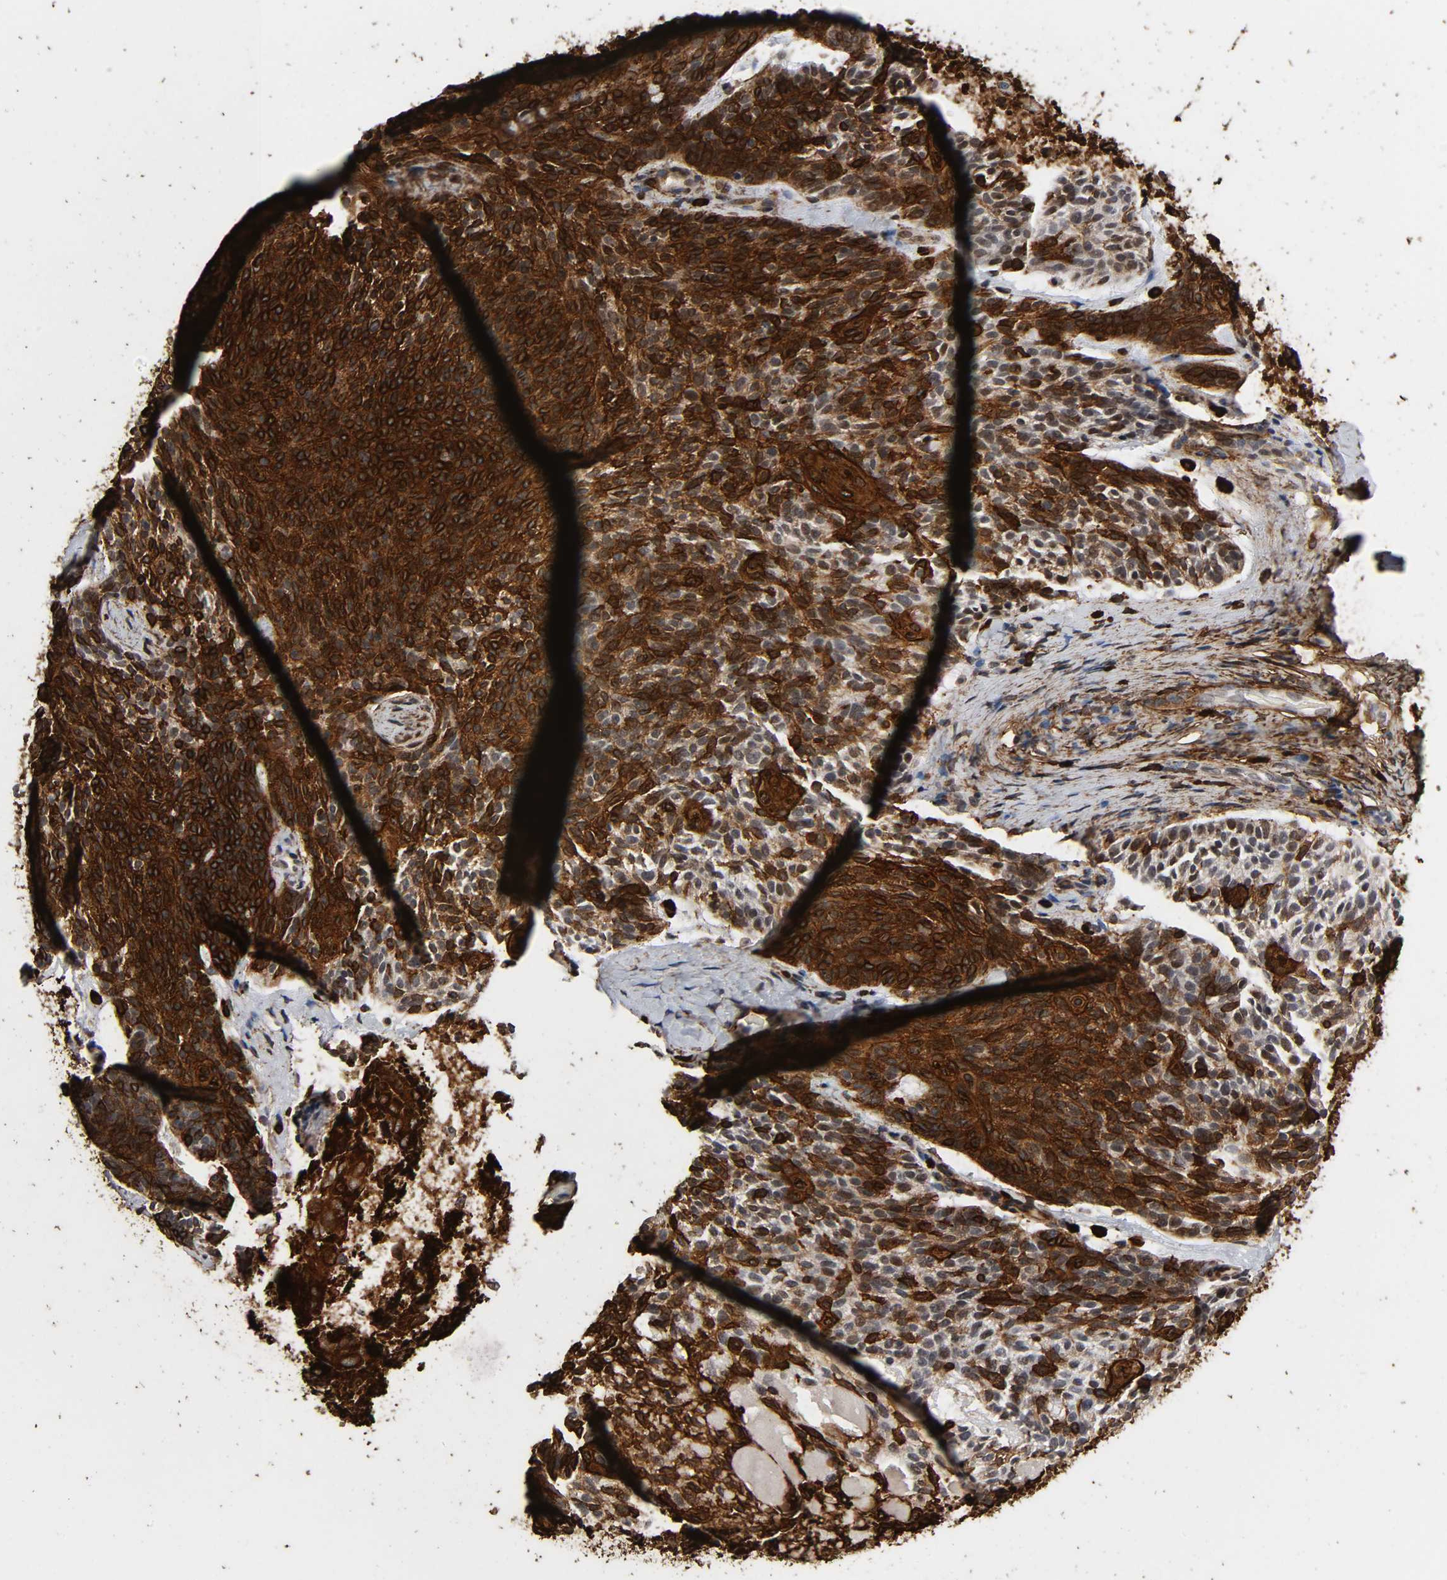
{"staining": {"intensity": "strong", "quantity": ">75%", "location": "cytoplasmic/membranous"}, "tissue": "skin cancer", "cell_type": "Tumor cells", "image_type": "cancer", "snomed": [{"axis": "morphology", "description": "Normal tissue, NOS"}, {"axis": "morphology", "description": "Basal cell carcinoma"}, {"axis": "topography", "description": "Skin"}], "caption": "Protein analysis of basal cell carcinoma (skin) tissue demonstrates strong cytoplasmic/membranous positivity in about >75% of tumor cells.", "gene": "AHNAK2", "patient": {"sex": "female", "age": 70}}